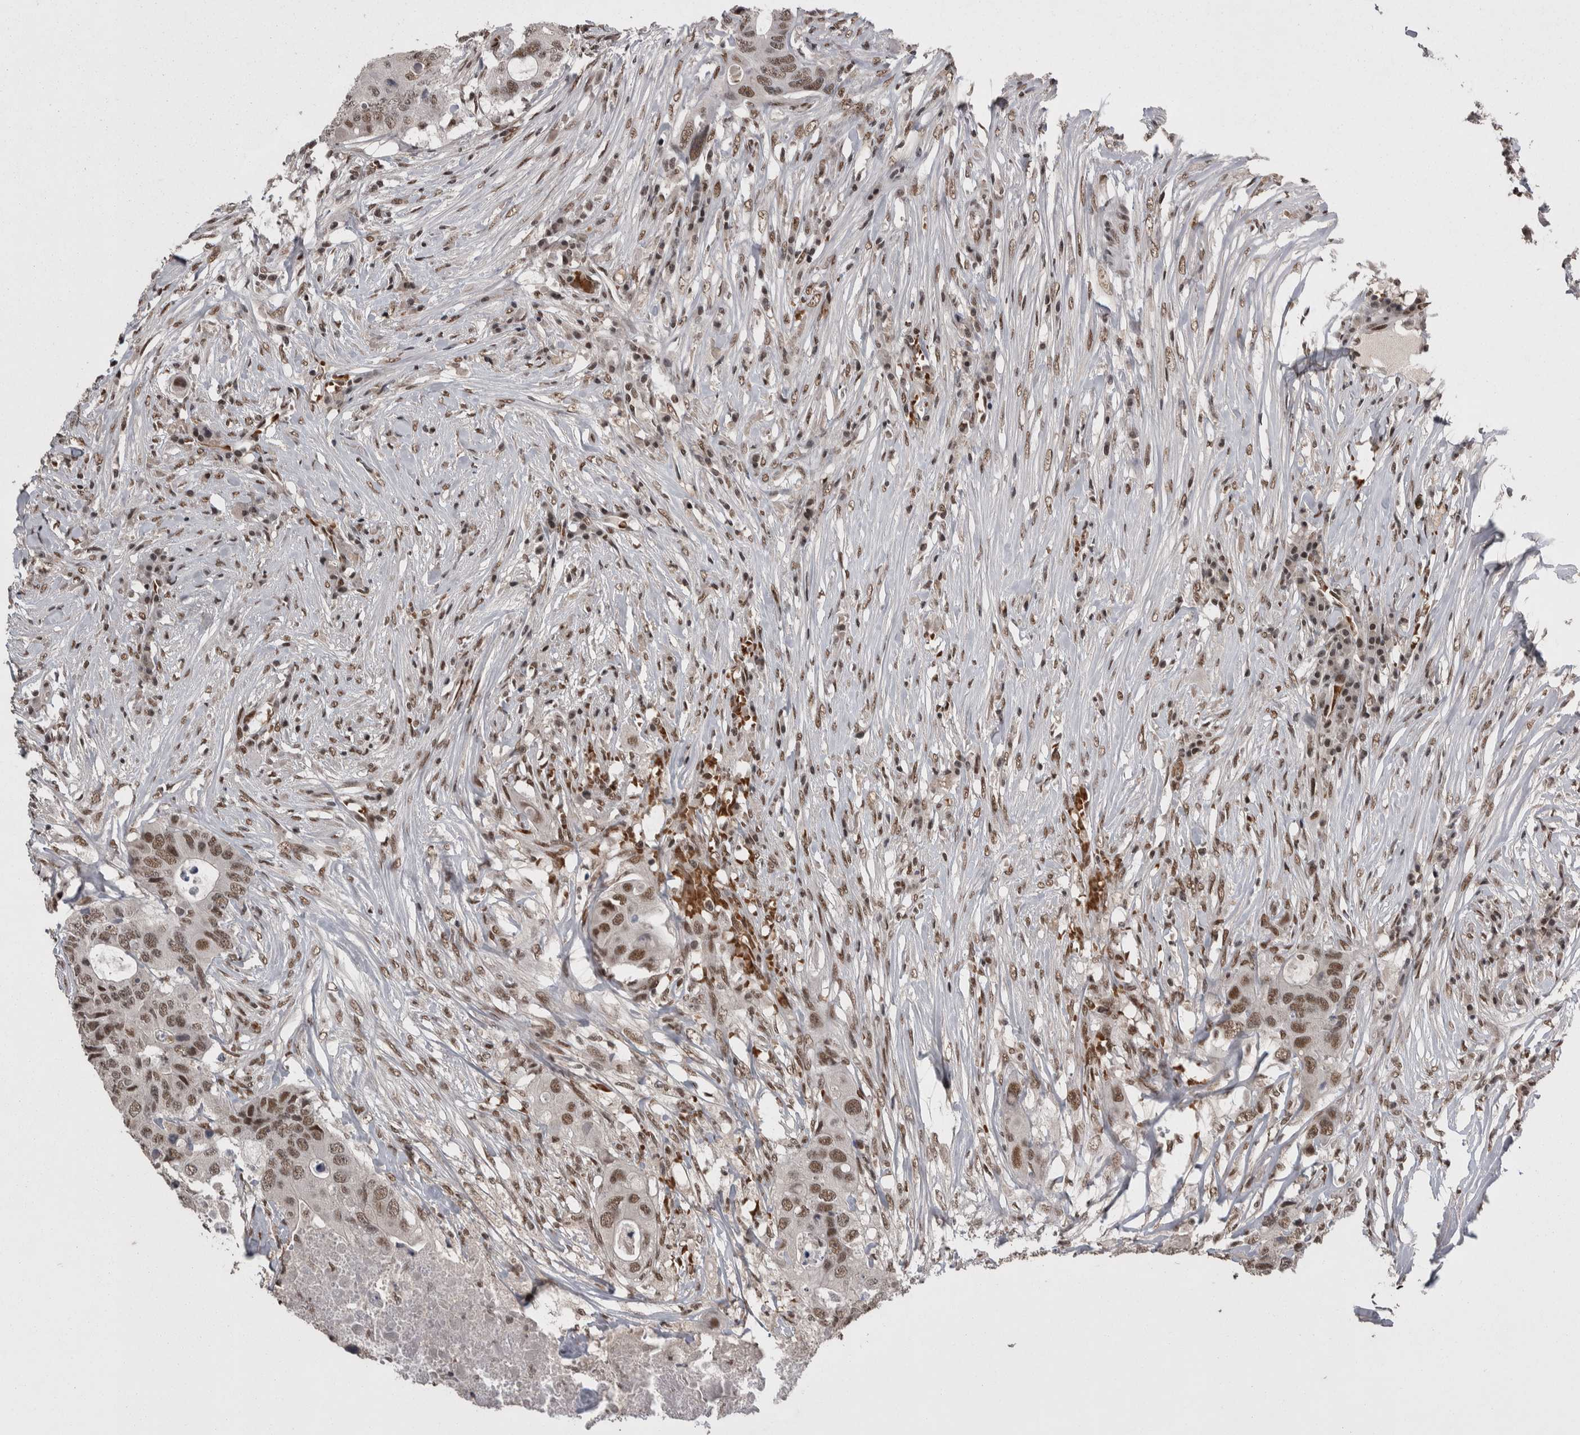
{"staining": {"intensity": "moderate", "quantity": ">75%", "location": "nuclear"}, "tissue": "colorectal cancer", "cell_type": "Tumor cells", "image_type": "cancer", "snomed": [{"axis": "morphology", "description": "Adenocarcinoma, NOS"}, {"axis": "topography", "description": "Colon"}], "caption": "This micrograph shows immunohistochemistry (IHC) staining of human adenocarcinoma (colorectal), with medium moderate nuclear staining in about >75% of tumor cells.", "gene": "DMTF1", "patient": {"sex": "male", "age": 71}}